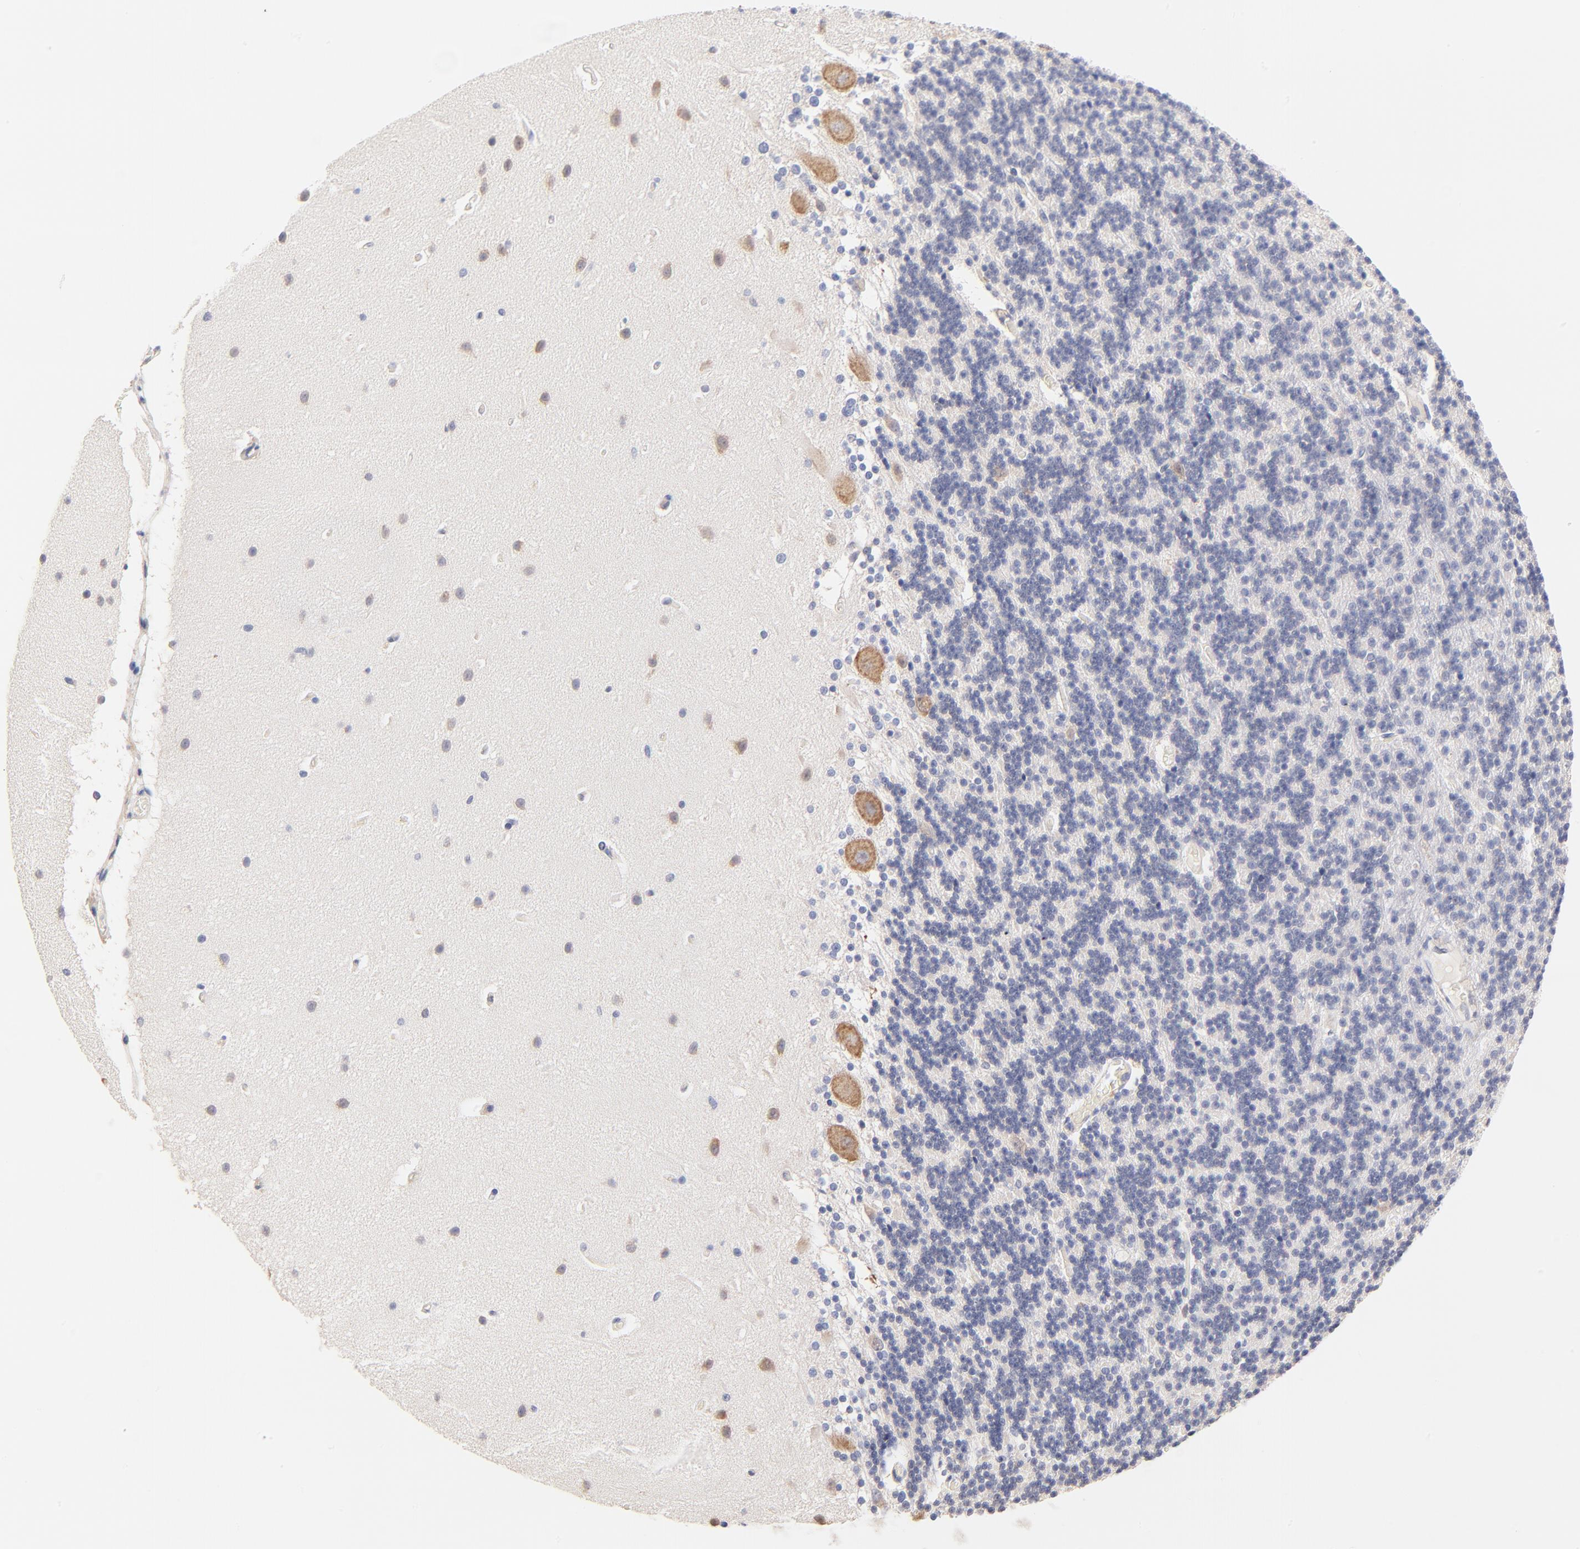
{"staining": {"intensity": "moderate", "quantity": "<25%", "location": "cytoplasmic/membranous"}, "tissue": "cerebellum", "cell_type": "Cells in granular layer", "image_type": "normal", "snomed": [{"axis": "morphology", "description": "Normal tissue, NOS"}, {"axis": "topography", "description": "Cerebellum"}], "caption": "A micrograph showing moderate cytoplasmic/membranous expression in approximately <25% of cells in granular layer in benign cerebellum, as visualized by brown immunohistochemical staining.", "gene": "PTK7", "patient": {"sex": "female", "age": 54}}